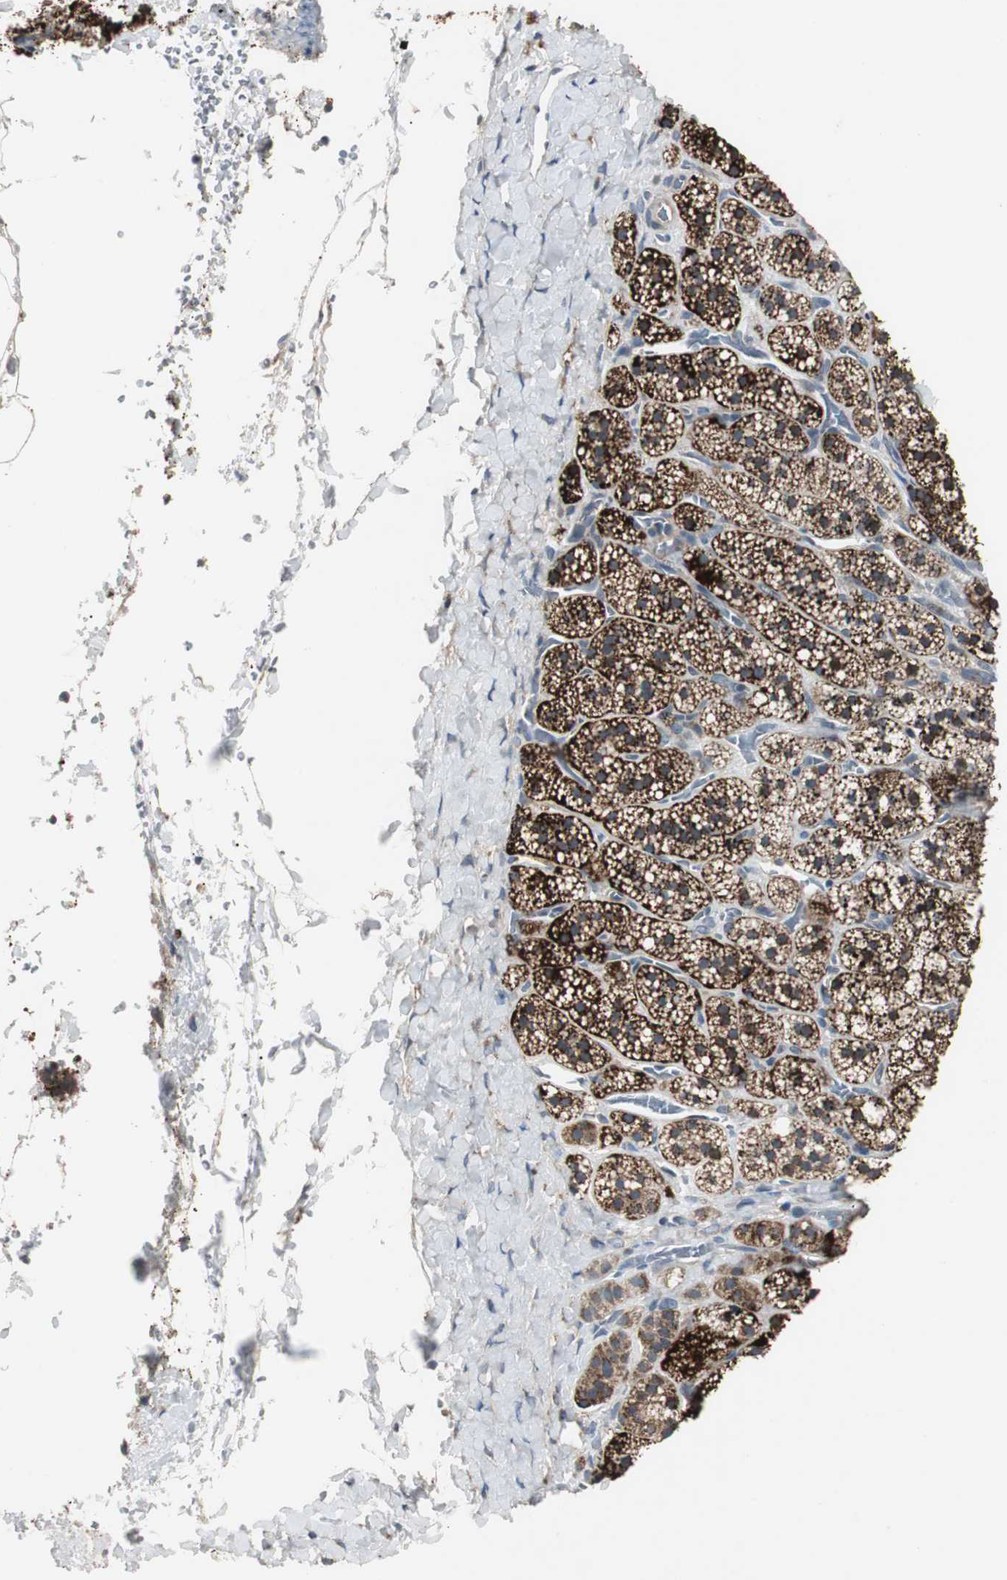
{"staining": {"intensity": "strong", "quantity": ">75%", "location": "cytoplasmic/membranous,nuclear"}, "tissue": "adrenal gland", "cell_type": "Glandular cells", "image_type": "normal", "snomed": [{"axis": "morphology", "description": "Normal tissue, NOS"}, {"axis": "topography", "description": "Adrenal gland"}], "caption": "Protein expression analysis of normal adrenal gland reveals strong cytoplasmic/membranous,nuclear staining in approximately >75% of glandular cells. The staining is performed using DAB (3,3'-diaminobenzidine) brown chromogen to label protein expression. The nuclei are counter-stained blue using hematoxylin.", "gene": "MYT1", "patient": {"sex": "female", "age": 44}}